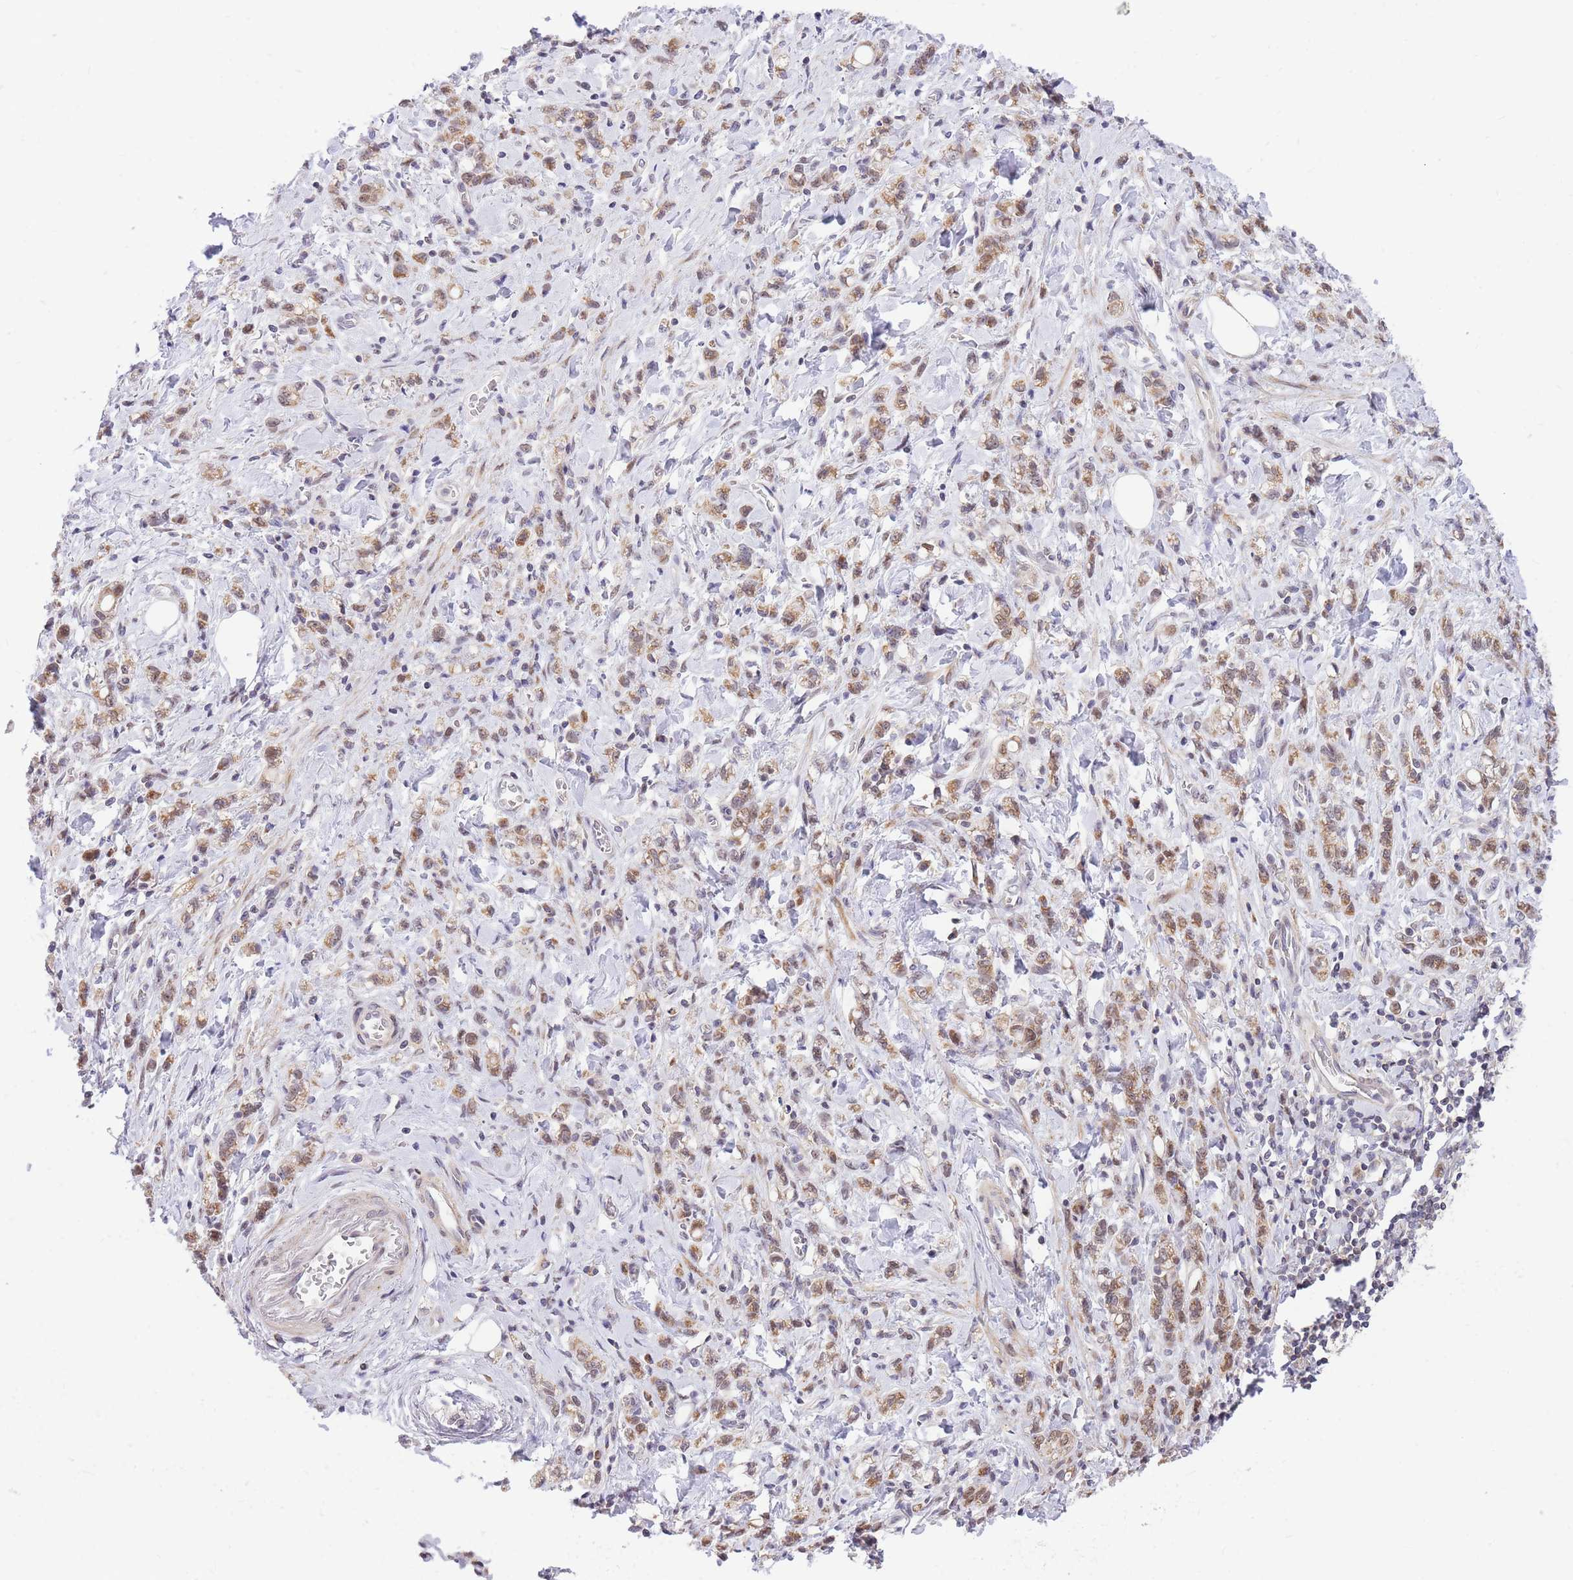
{"staining": {"intensity": "moderate", "quantity": ">75%", "location": "cytoplasmic/membranous"}, "tissue": "stomach cancer", "cell_type": "Tumor cells", "image_type": "cancer", "snomed": [{"axis": "morphology", "description": "Adenocarcinoma, NOS"}, {"axis": "topography", "description": "Stomach"}], "caption": "Immunohistochemistry (DAB (3,3'-diaminobenzidine)) staining of stomach adenocarcinoma exhibits moderate cytoplasmic/membranous protein positivity in about >75% of tumor cells.", "gene": "MINDY2", "patient": {"sex": "male", "age": 77}}